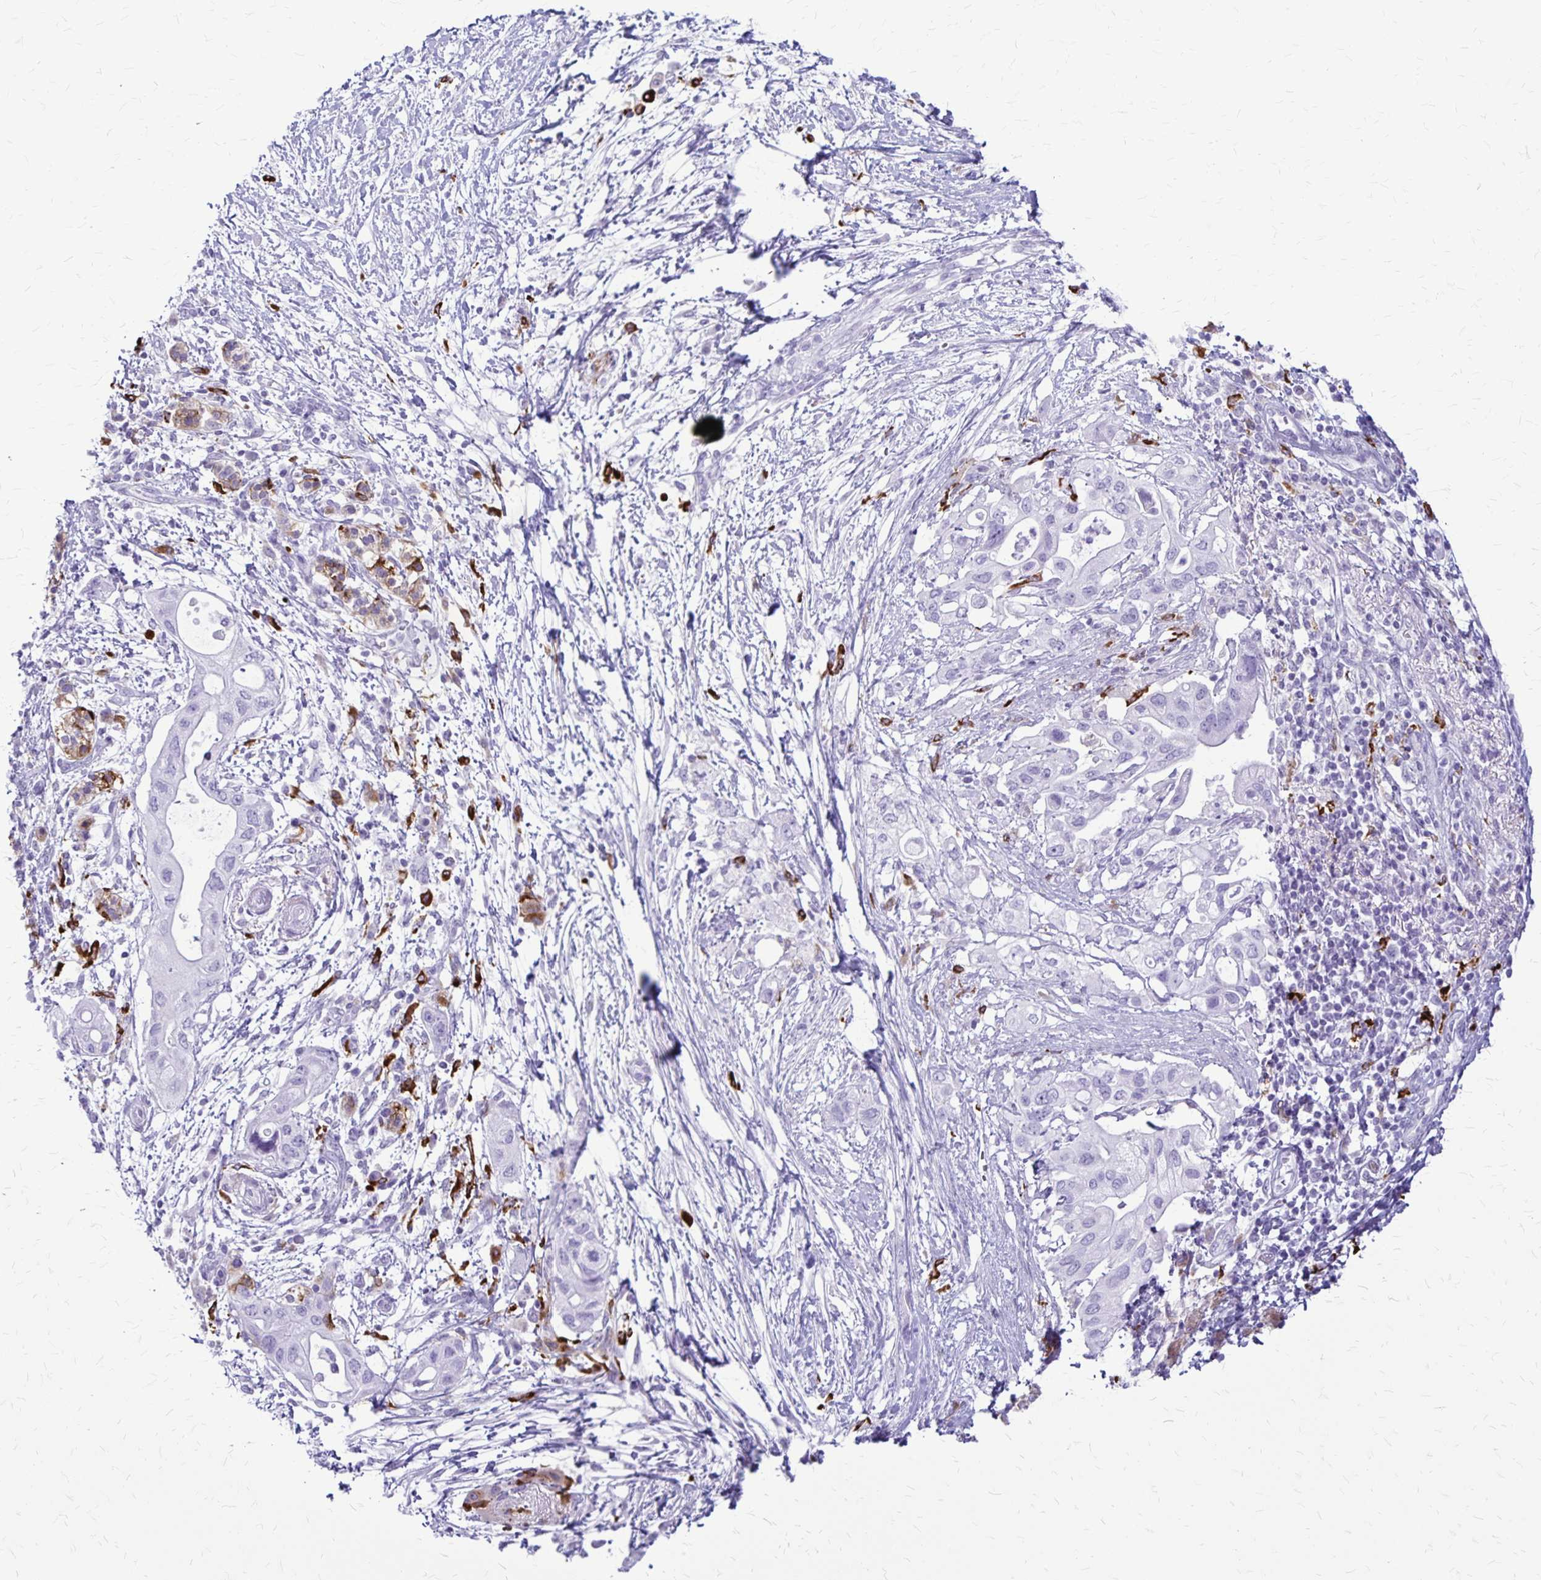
{"staining": {"intensity": "negative", "quantity": "none", "location": "none"}, "tissue": "pancreatic cancer", "cell_type": "Tumor cells", "image_type": "cancer", "snomed": [{"axis": "morphology", "description": "Adenocarcinoma, NOS"}, {"axis": "topography", "description": "Pancreas"}], "caption": "DAB (3,3'-diaminobenzidine) immunohistochemical staining of pancreatic adenocarcinoma shows no significant positivity in tumor cells. Brightfield microscopy of immunohistochemistry stained with DAB (brown) and hematoxylin (blue), captured at high magnification.", "gene": "RTN1", "patient": {"sex": "female", "age": 72}}